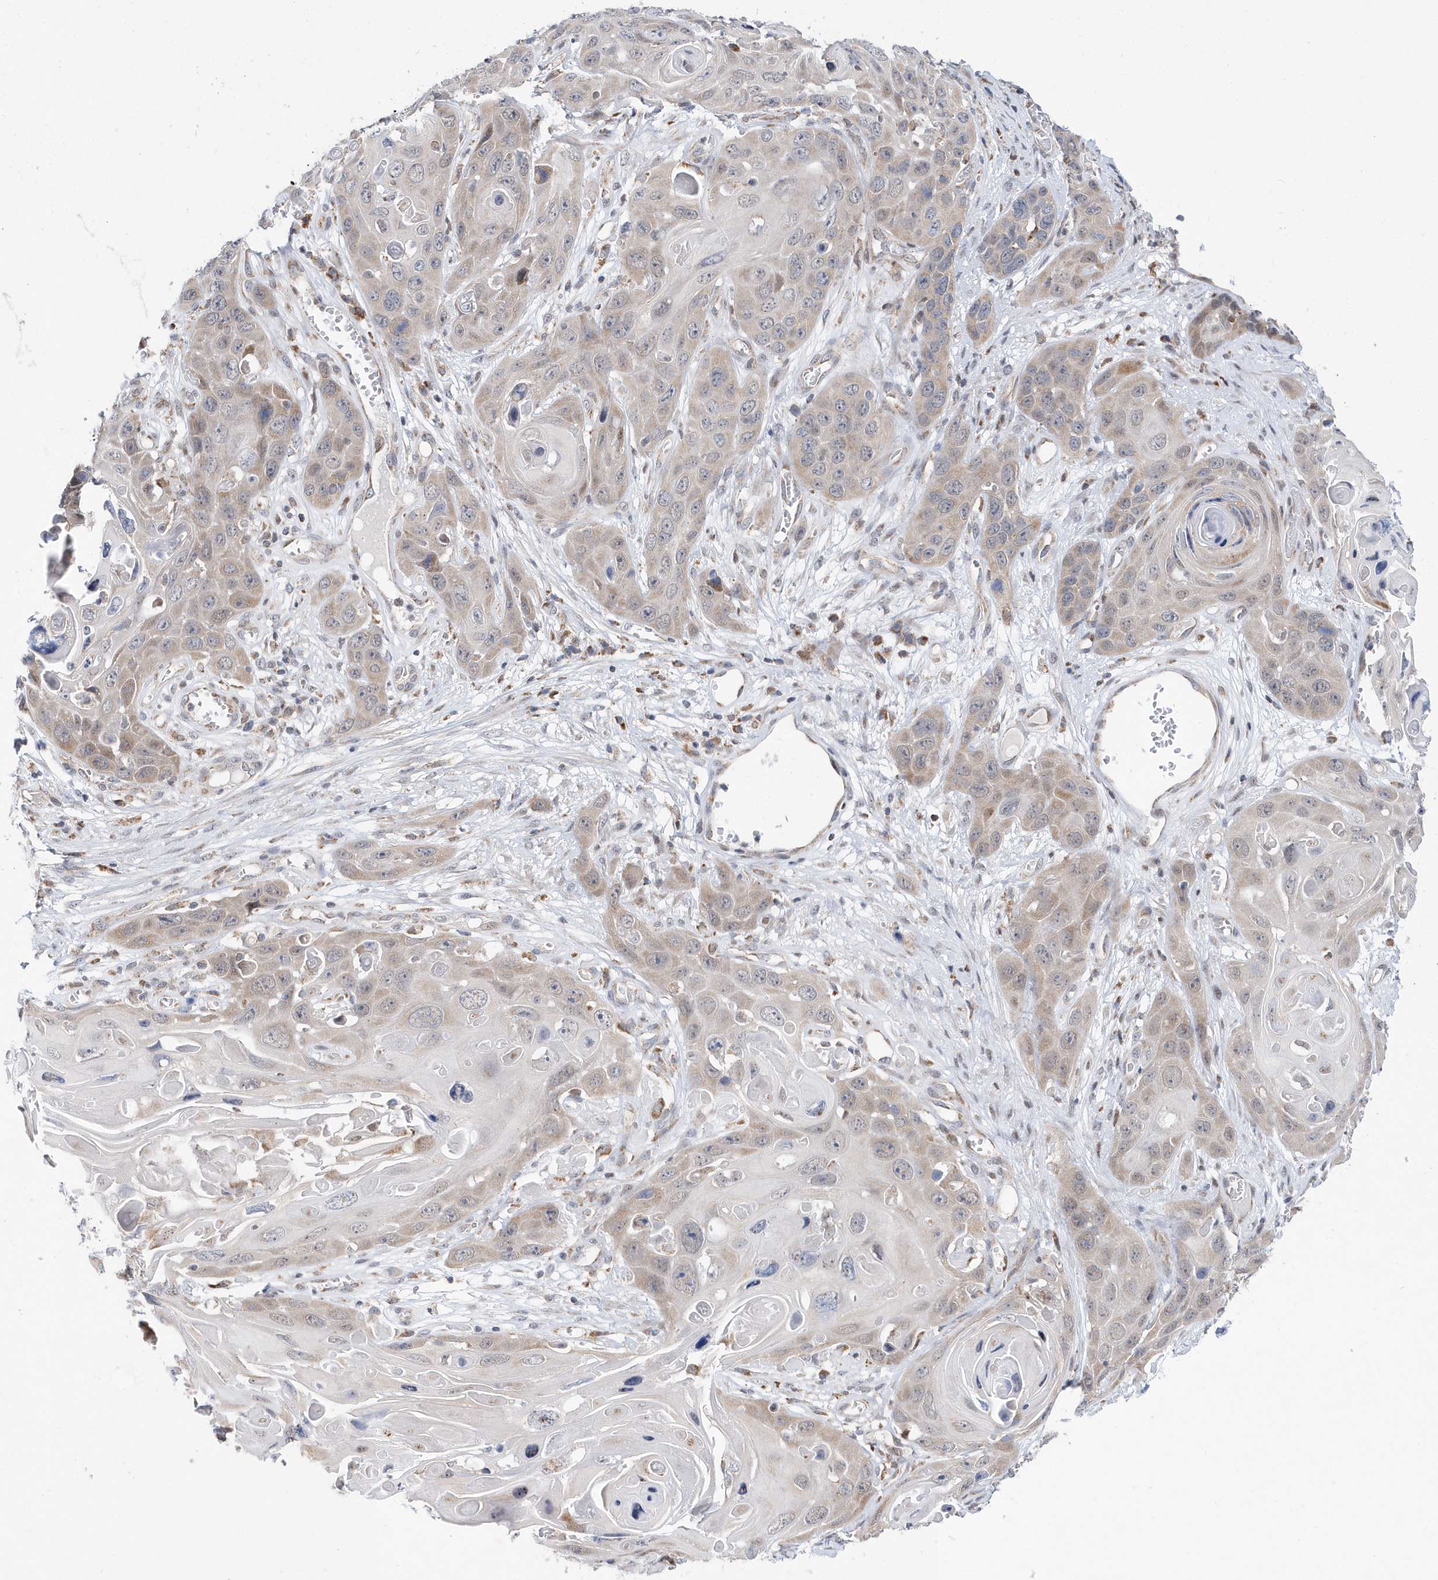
{"staining": {"intensity": "negative", "quantity": "none", "location": "none"}, "tissue": "skin cancer", "cell_type": "Tumor cells", "image_type": "cancer", "snomed": [{"axis": "morphology", "description": "Squamous cell carcinoma, NOS"}, {"axis": "topography", "description": "Skin"}], "caption": "This photomicrograph is of skin squamous cell carcinoma stained with IHC to label a protein in brown with the nuclei are counter-stained blue. There is no staining in tumor cells.", "gene": "SPATA5", "patient": {"sex": "male", "age": 55}}